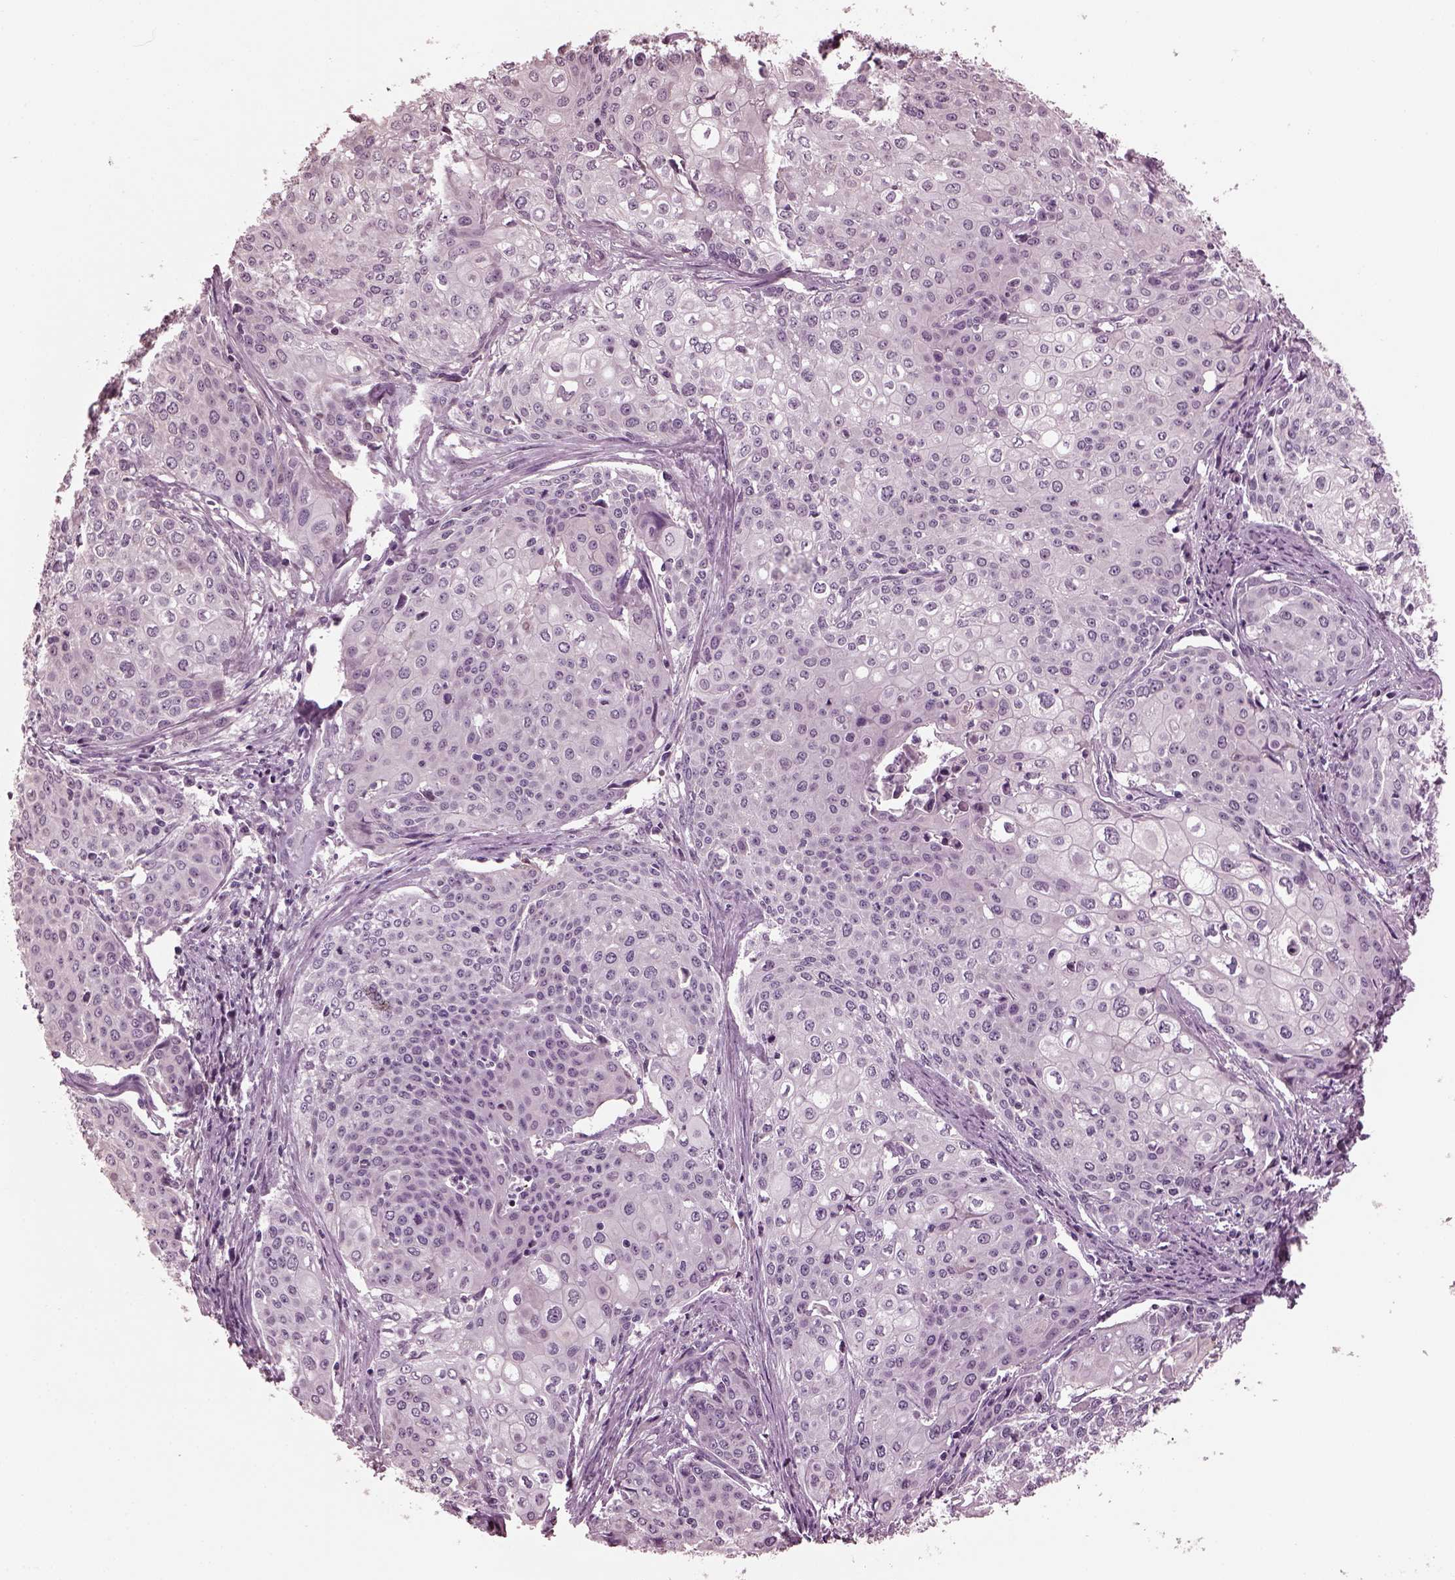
{"staining": {"intensity": "negative", "quantity": "none", "location": "none"}, "tissue": "cervical cancer", "cell_type": "Tumor cells", "image_type": "cancer", "snomed": [{"axis": "morphology", "description": "Squamous cell carcinoma, NOS"}, {"axis": "topography", "description": "Cervix"}], "caption": "Immunohistochemistry of human cervical squamous cell carcinoma displays no expression in tumor cells.", "gene": "MIB2", "patient": {"sex": "female", "age": 39}}